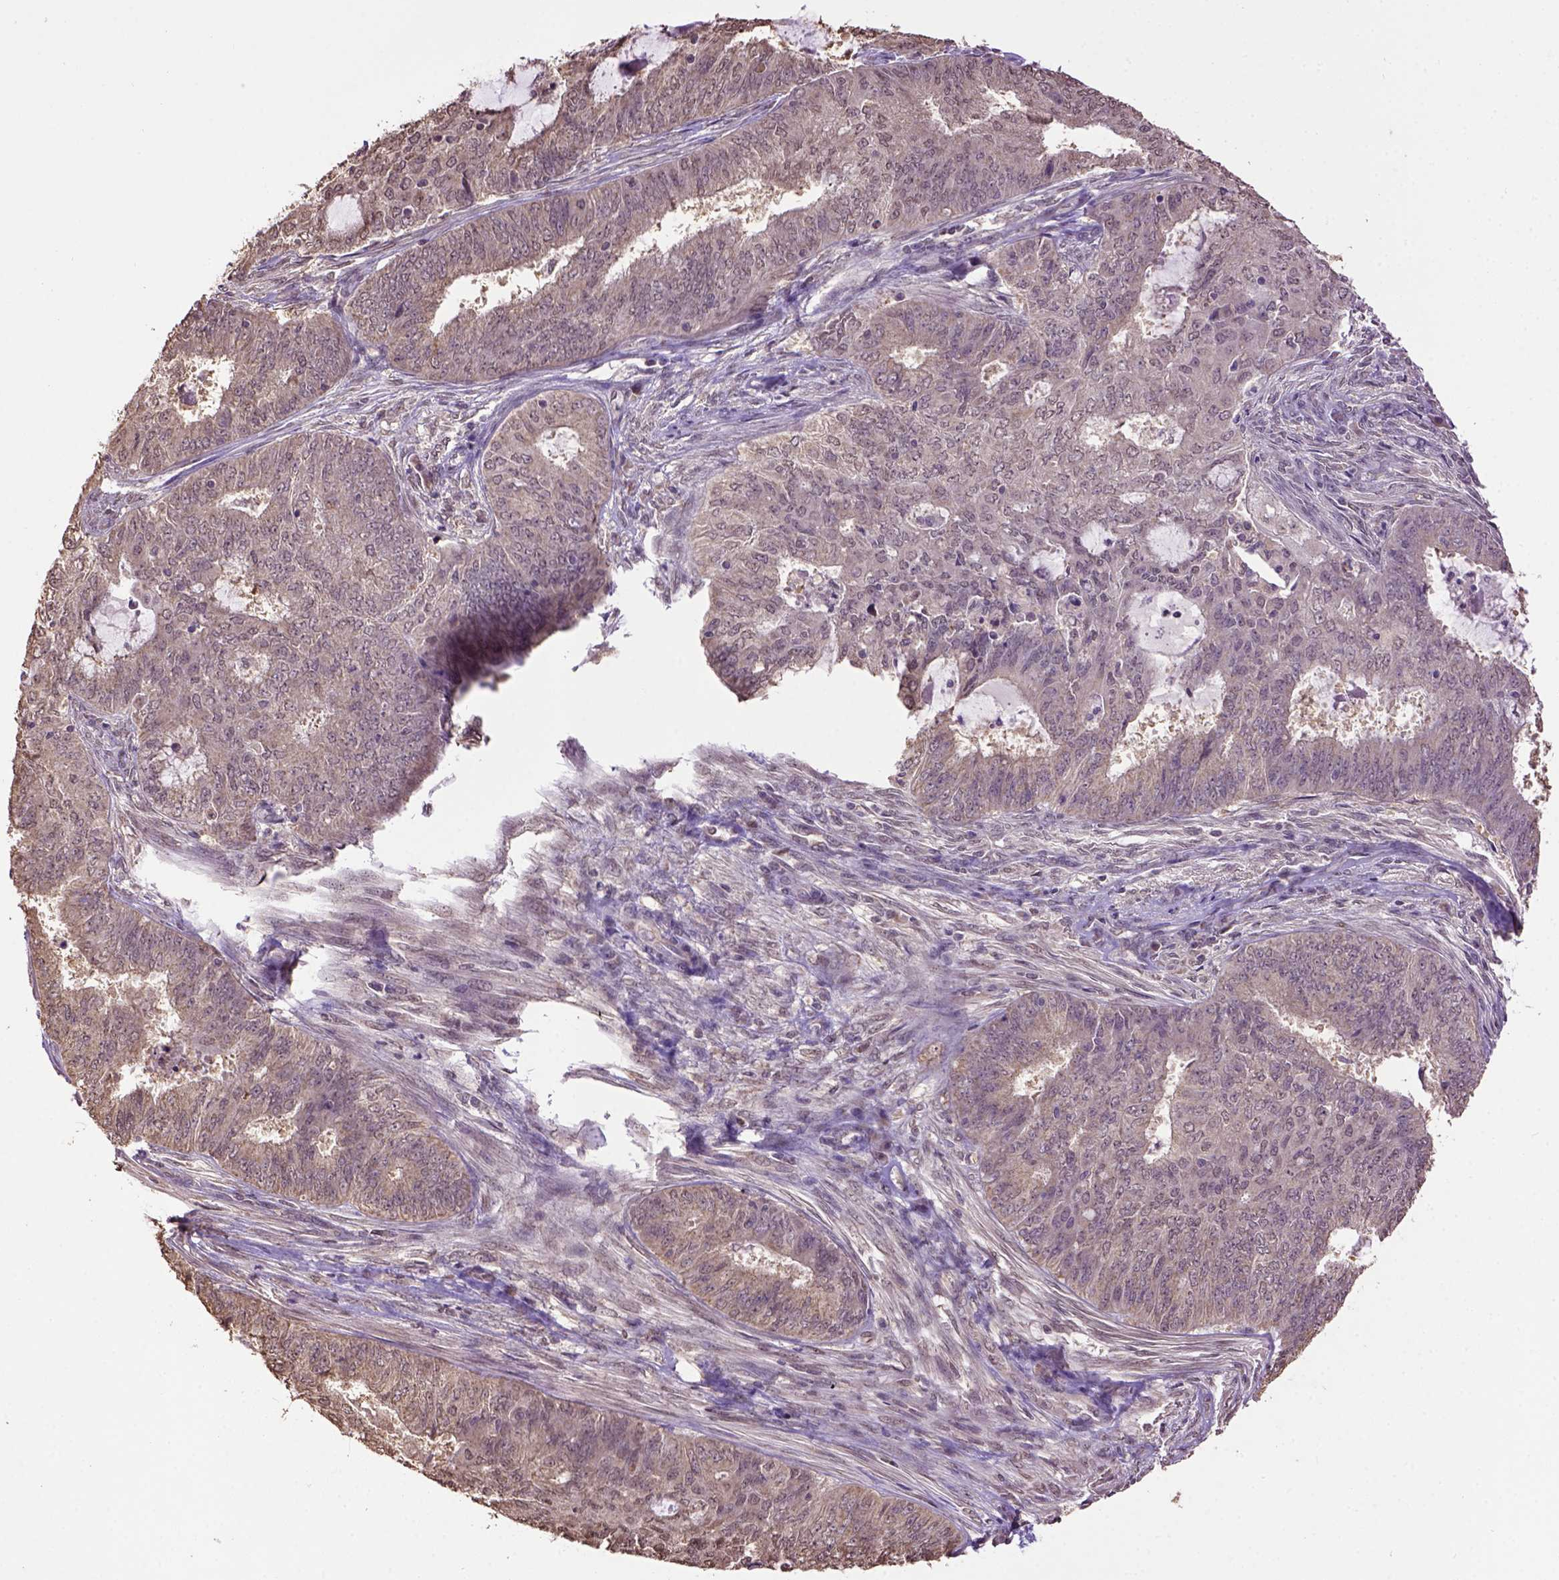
{"staining": {"intensity": "weak", "quantity": "25%-75%", "location": "cytoplasmic/membranous"}, "tissue": "endometrial cancer", "cell_type": "Tumor cells", "image_type": "cancer", "snomed": [{"axis": "morphology", "description": "Adenocarcinoma, NOS"}, {"axis": "topography", "description": "Endometrium"}], "caption": "Weak cytoplasmic/membranous expression is appreciated in about 25%-75% of tumor cells in endometrial adenocarcinoma. The staining was performed using DAB, with brown indicating positive protein expression. Nuclei are stained blue with hematoxylin.", "gene": "WDR17", "patient": {"sex": "female", "age": 62}}